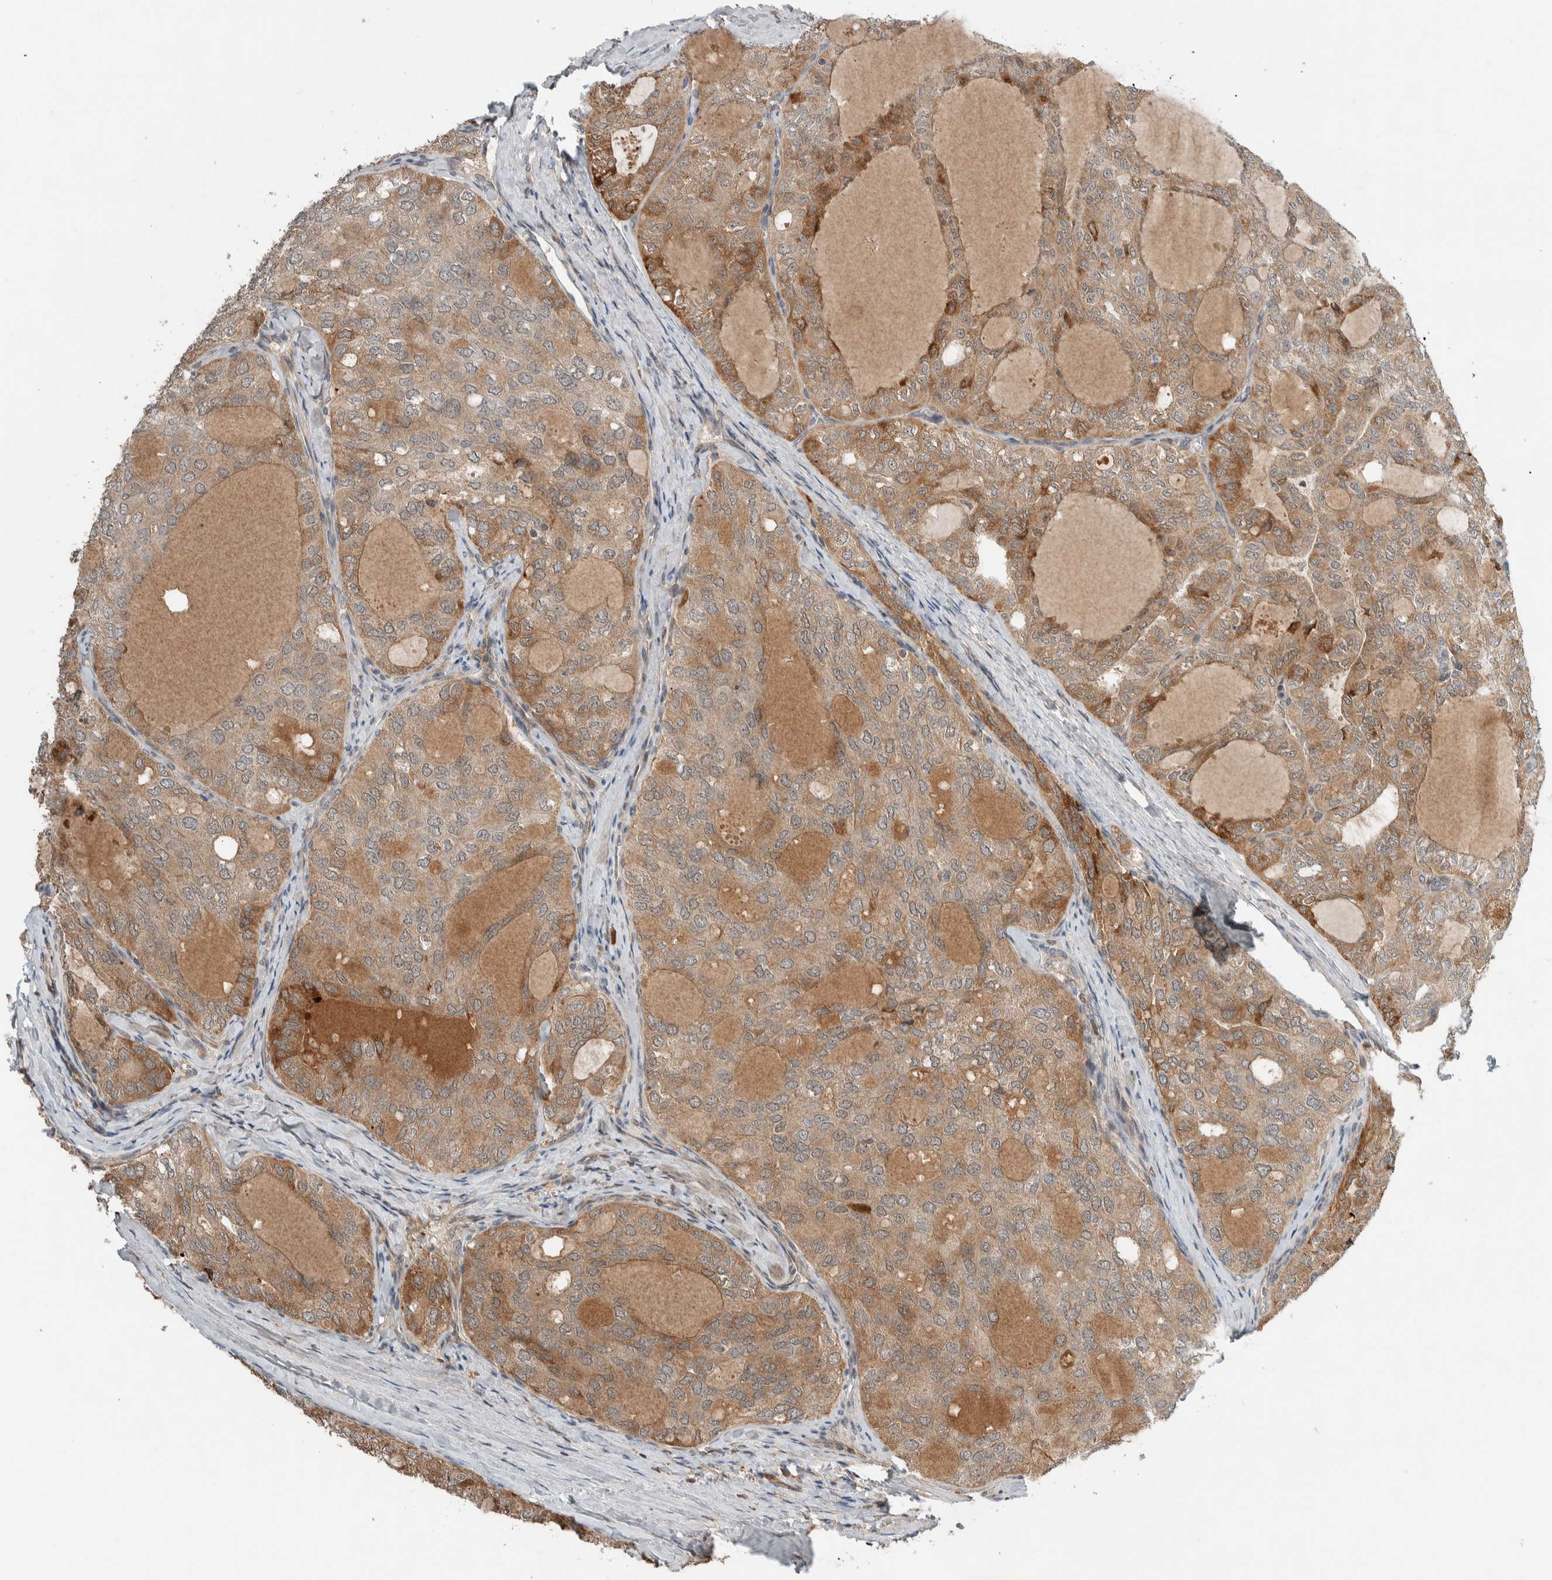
{"staining": {"intensity": "moderate", "quantity": ">75%", "location": "cytoplasmic/membranous"}, "tissue": "thyroid cancer", "cell_type": "Tumor cells", "image_type": "cancer", "snomed": [{"axis": "morphology", "description": "Follicular adenoma carcinoma, NOS"}, {"axis": "topography", "description": "Thyroid gland"}], "caption": "Immunohistochemistry (IHC) micrograph of thyroid follicular adenoma carcinoma stained for a protein (brown), which reveals medium levels of moderate cytoplasmic/membranous expression in about >75% of tumor cells.", "gene": "ARMC7", "patient": {"sex": "male", "age": 75}}